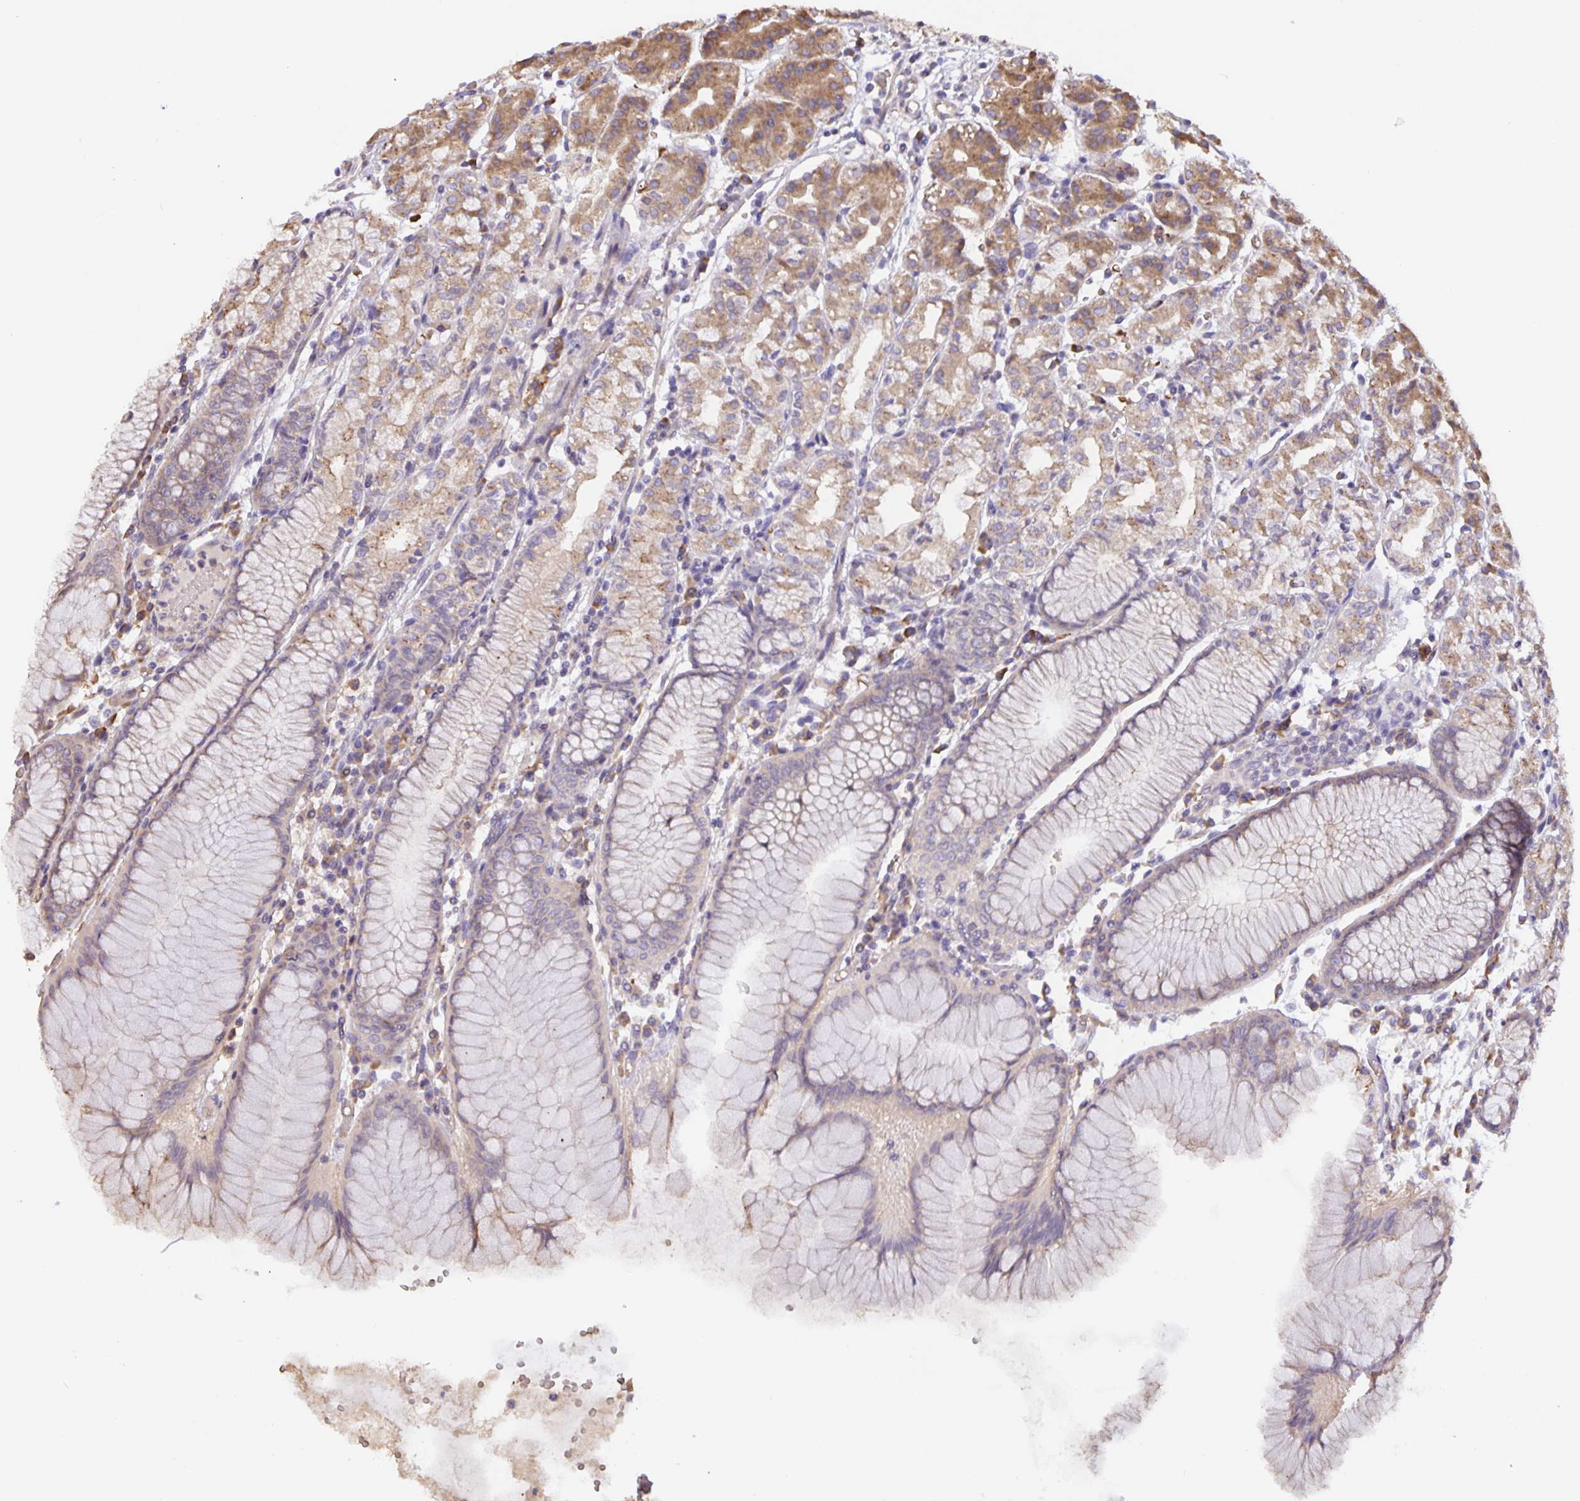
{"staining": {"intensity": "moderate", "quantity": ">75%", "location": "cytoplasmic/membranous"}, "tissue": "stomach", "cell_type": "Glandular cells", "image_type": "normal", "snomed": [{"axis": "morphology", "description": "Normal tissue, NOS"}, {"axis": "topography", "description": "Stomach"}], "caption": "DAB (3,3'-diaminobenzidine) immunohistochemical staining of normal human stomach exhibits moderate cytoplasmic/membranous protein expression in approximately >75% of glandular cells.", "gene": "TMEM71", "patient": {"sex": "female", "age": 57}}